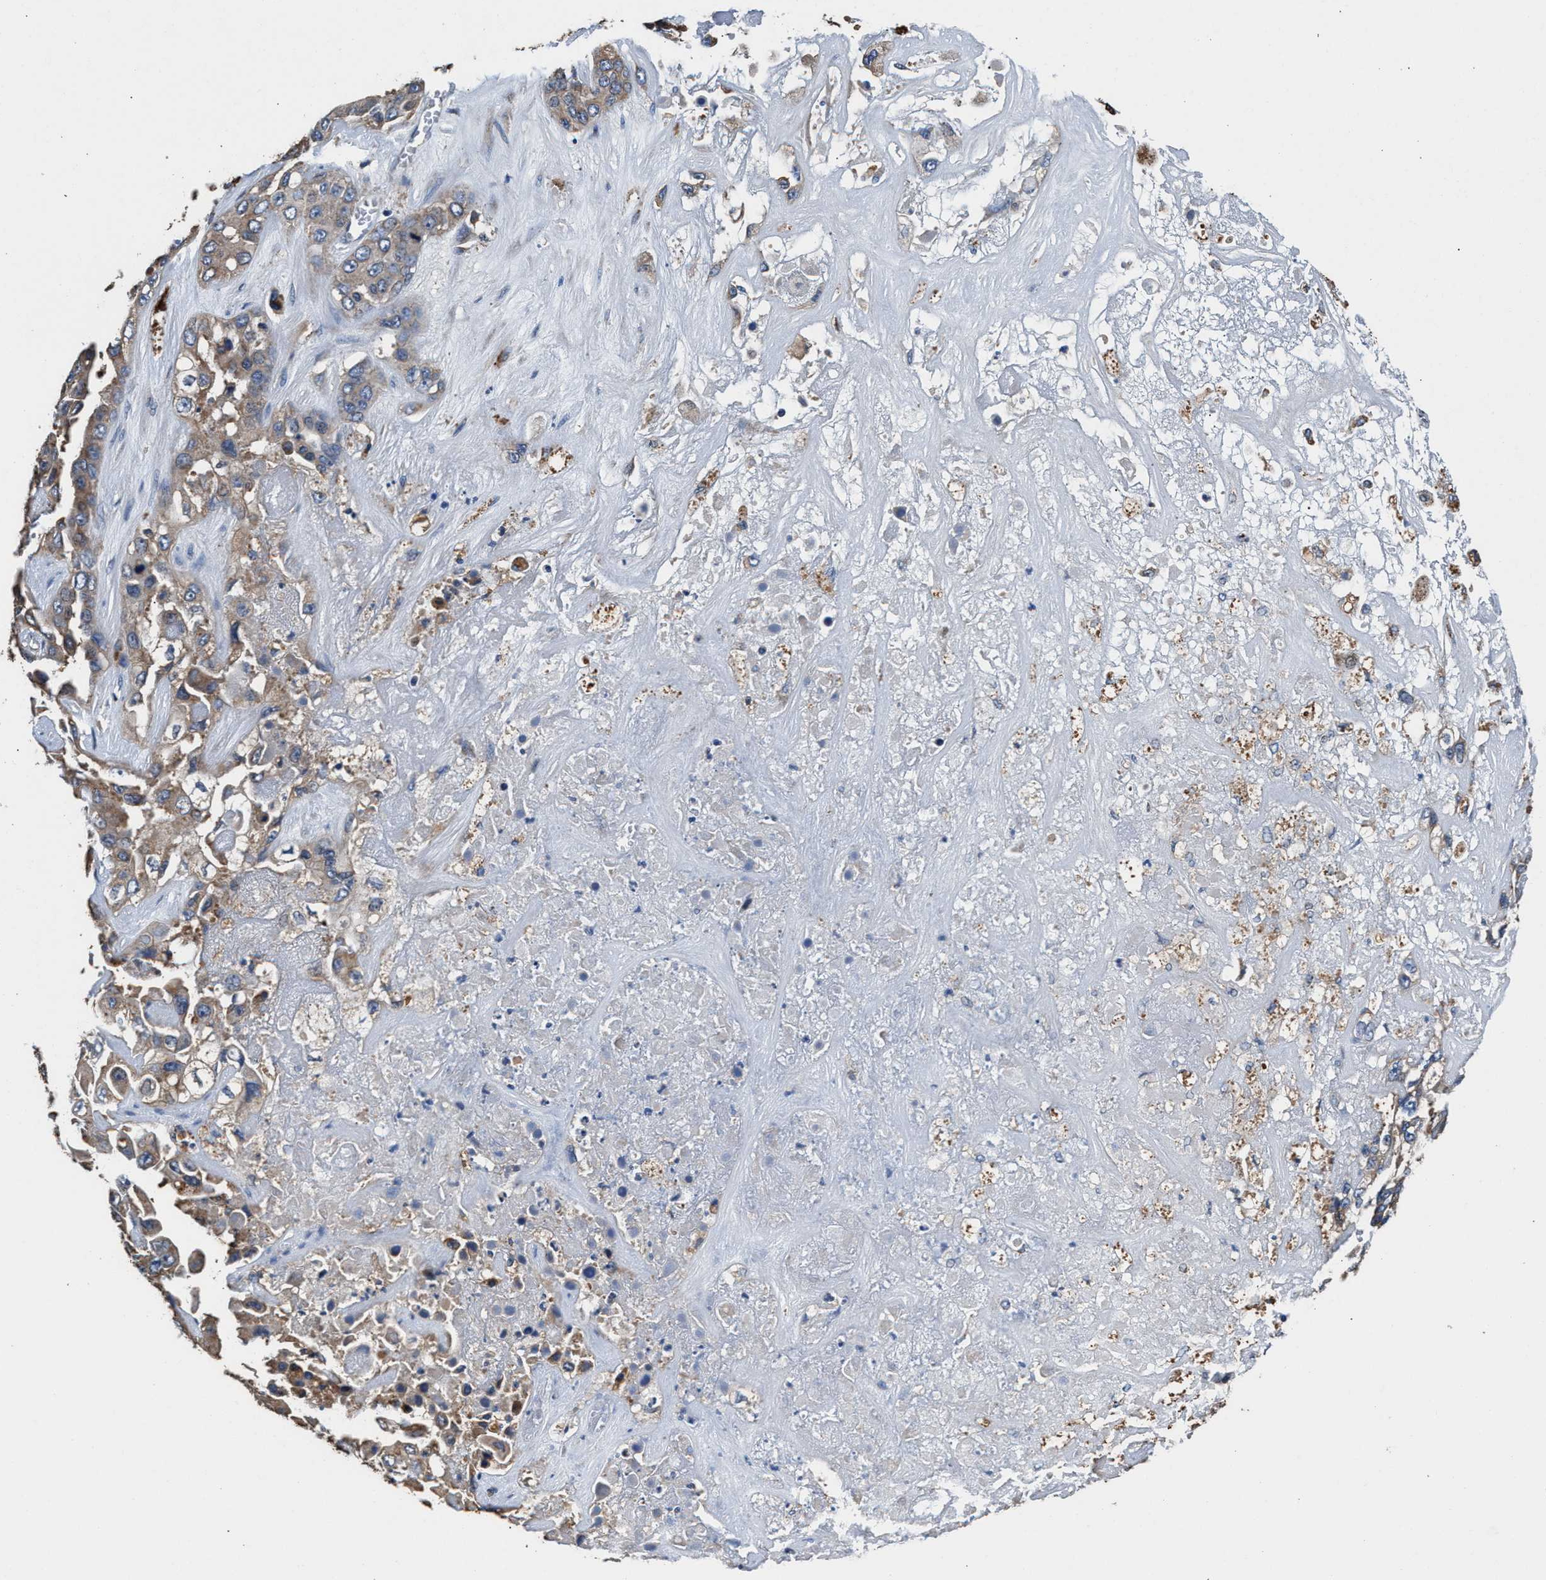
{"staining": {"intensity": "weak", "quantity": ">75%", "location": "cytoplasmic/membranous"}, "tissue": "liver cancer", "cell_type": "Tumor cells", "image_type": "cancer", "snomed": [{"axis": "morphology", "description": "Cholangiocarcinoma"}, {"axis": "topography", "description": "Liver"}], "caption": "The histopathology image reveals a brown stain indicating the presence of a protein in the cytoplasmic/membranous of tumor cells in liver cancer (cholangiocarcinoma). (DAB IHC with brightfield microscopy, high magnification).", "gene": "PPP1R9B", "patient": {"sex": "female", "age": 52}}